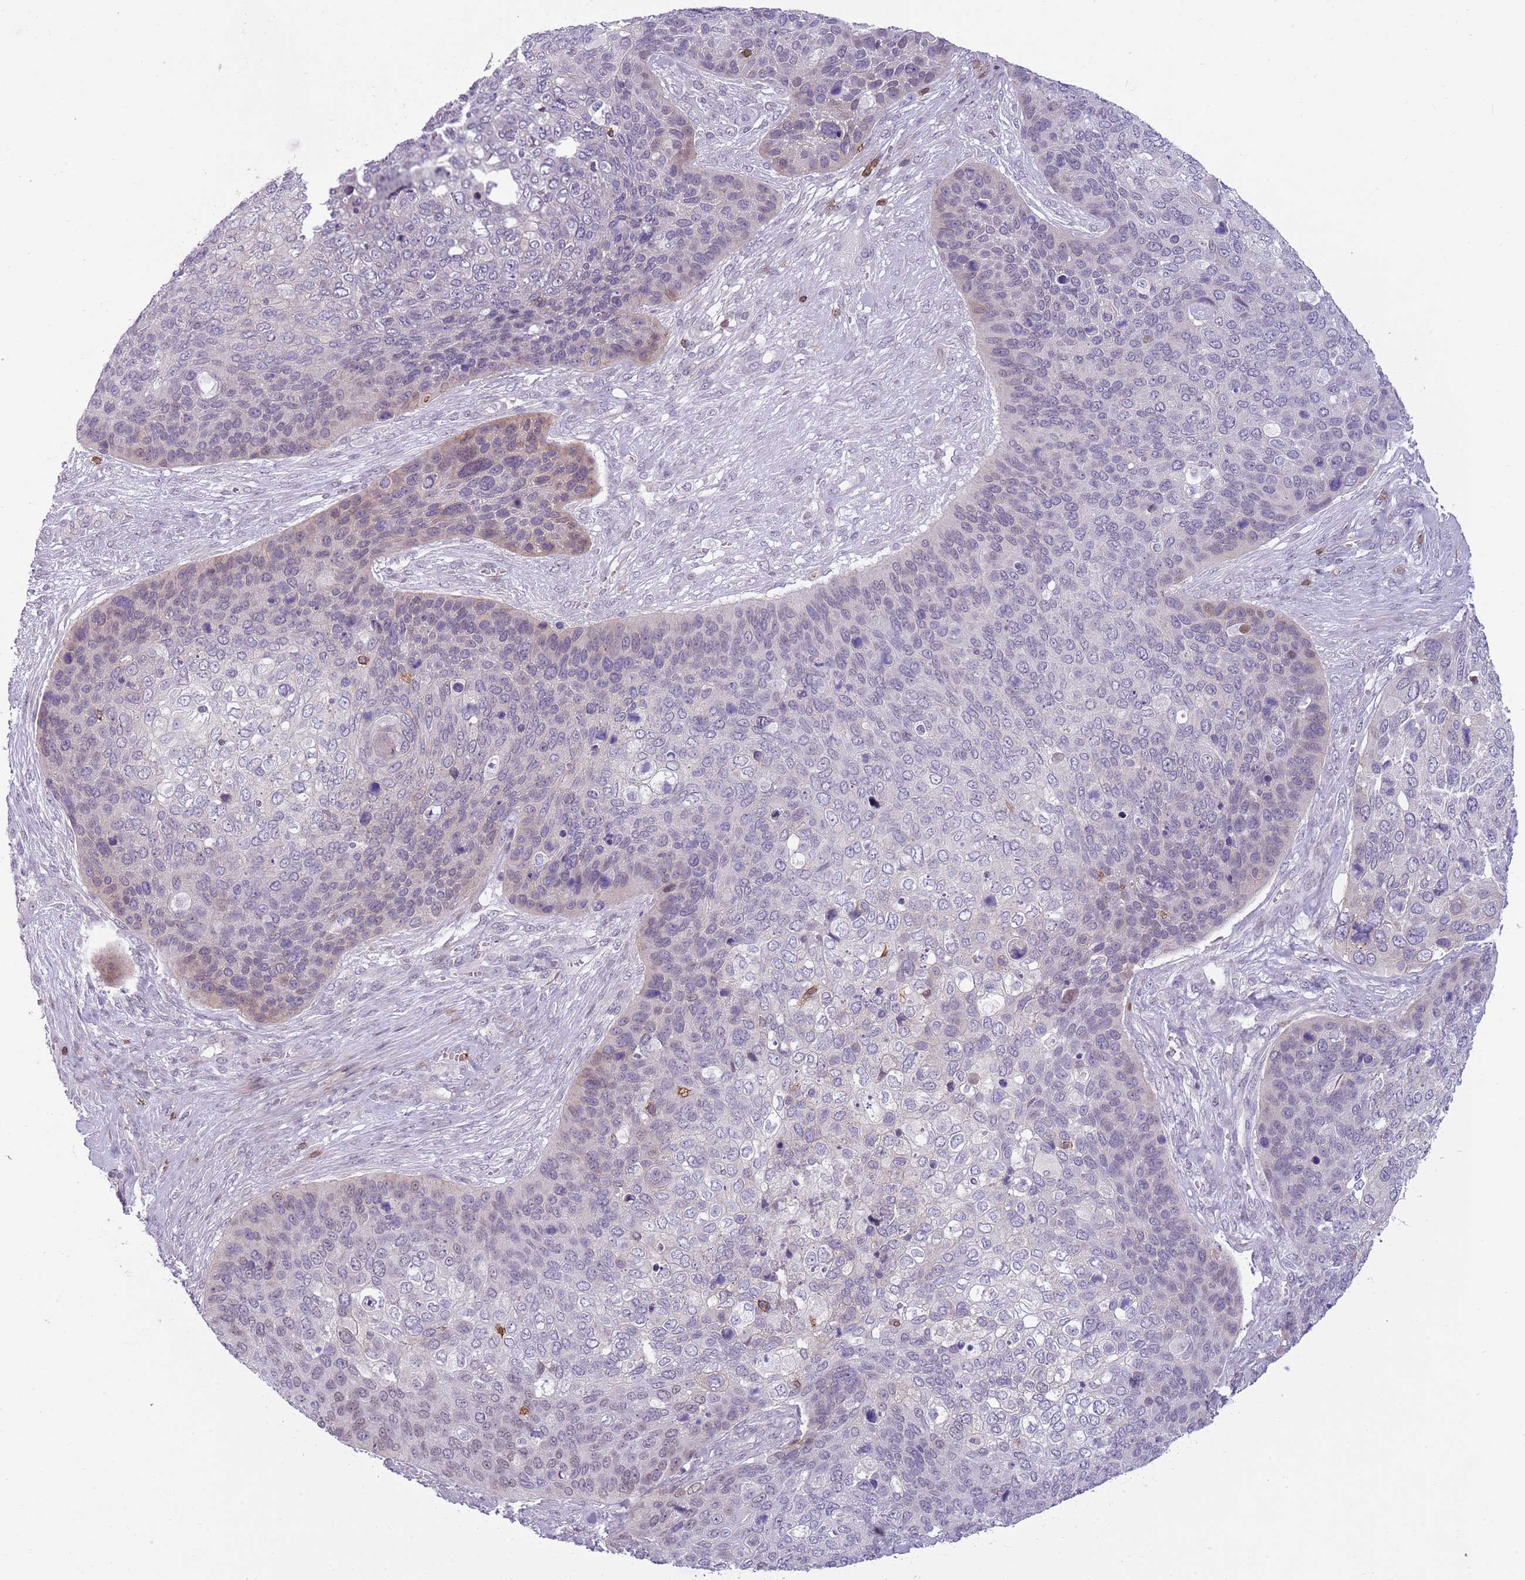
{"staining": {"intensity": "weak", "quantity": "<25%", "location": "nuclear"}, "tissue": "skin cancer", "cell_type": "Tumor cells", "image_type": "cancer", "snomed": [{"axis": "morphology", "description": "Basal cell carcinoma"}, {"axis": "topography", "description": "Skin"}], "caption": "Immunohistochemistry (IHC) image of neoplastic tissue: human skin cancer stained with DAB demonstrates no significant protein positivity in tumor cells.", "gene": "ZNF583", "patient": {"sex": "female", "age": 74}}